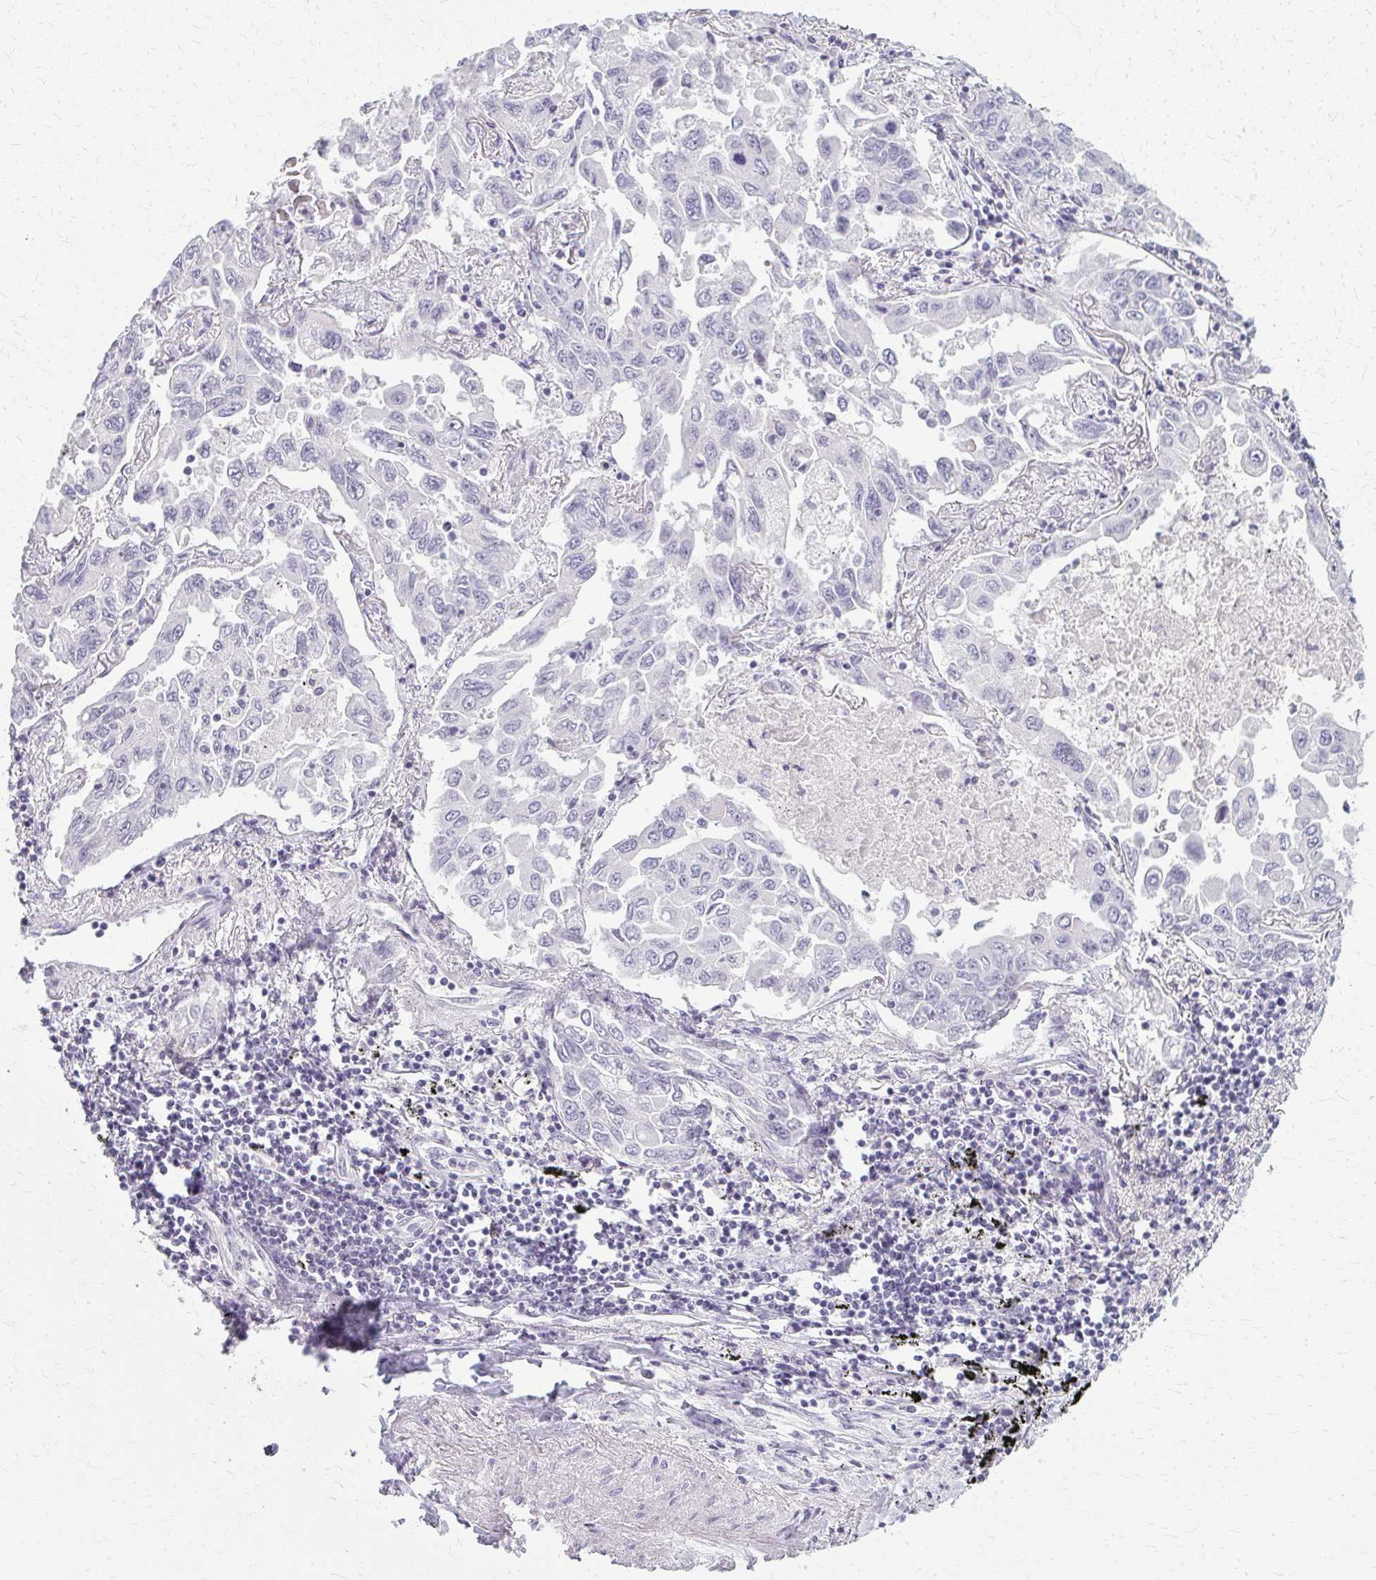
{"staining": {"intensity": "negative", "quantity": "none", "location": "none"}, "tissue": "lung cancer", "cell_type": "Tumor cells", "image_type": "cancer", "snomed": [{"axis": "morphology", "description": "Adenocarcinoma, NOS"}, {"axis": "topography", "description": "Lung"}], "caption": "A high-resolution micrograph shows IHC staining of lung cancer (adenocarcinoma), which reveals no significant expression in tumor cells.", "gene": "CASQ2", "patient": {"sex": "male", "age": 64}}